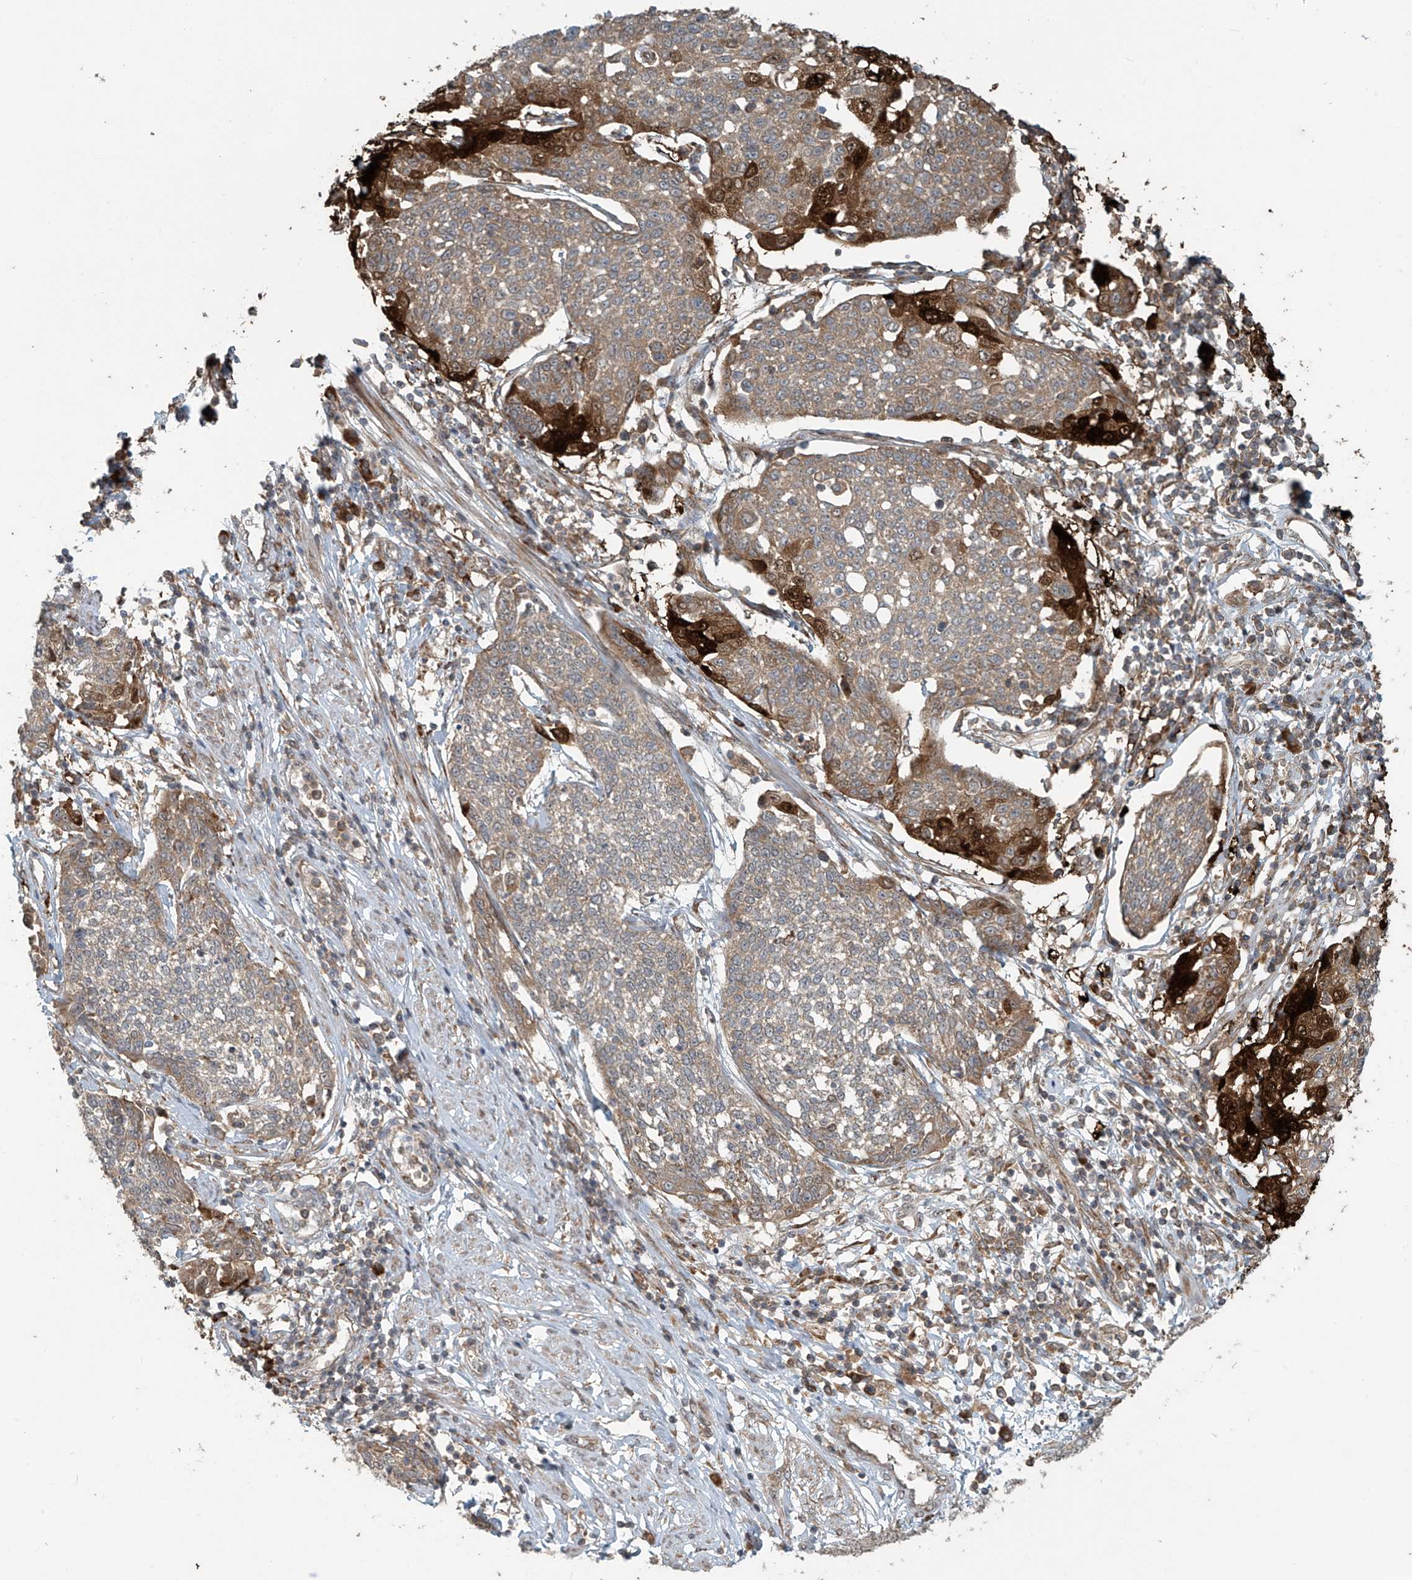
{"staining": {"intensity": "strong", "quantity": "<25%", "location": "cytoplasmic/membranous"}, "tissue": "cervical cancer", "cell_type": "Tumor cells", "image_type": "cancer", "snomed": [{"axis": "morphology", "description": "Squamous cell carcinoma, NOS"}, {"axis": "topography", "description": "Cervix"}], "caption": "Immunohistochemistry histopathology image of cervical cancer (squamous cell carcinoma) stained for a protein (brown), which exhibits medium levels of strong cytoplasmic/membranous expression in about <25% of tumor cells.", "gene": "KATNIP", "patient": {"sex": "female", "age": 34}}